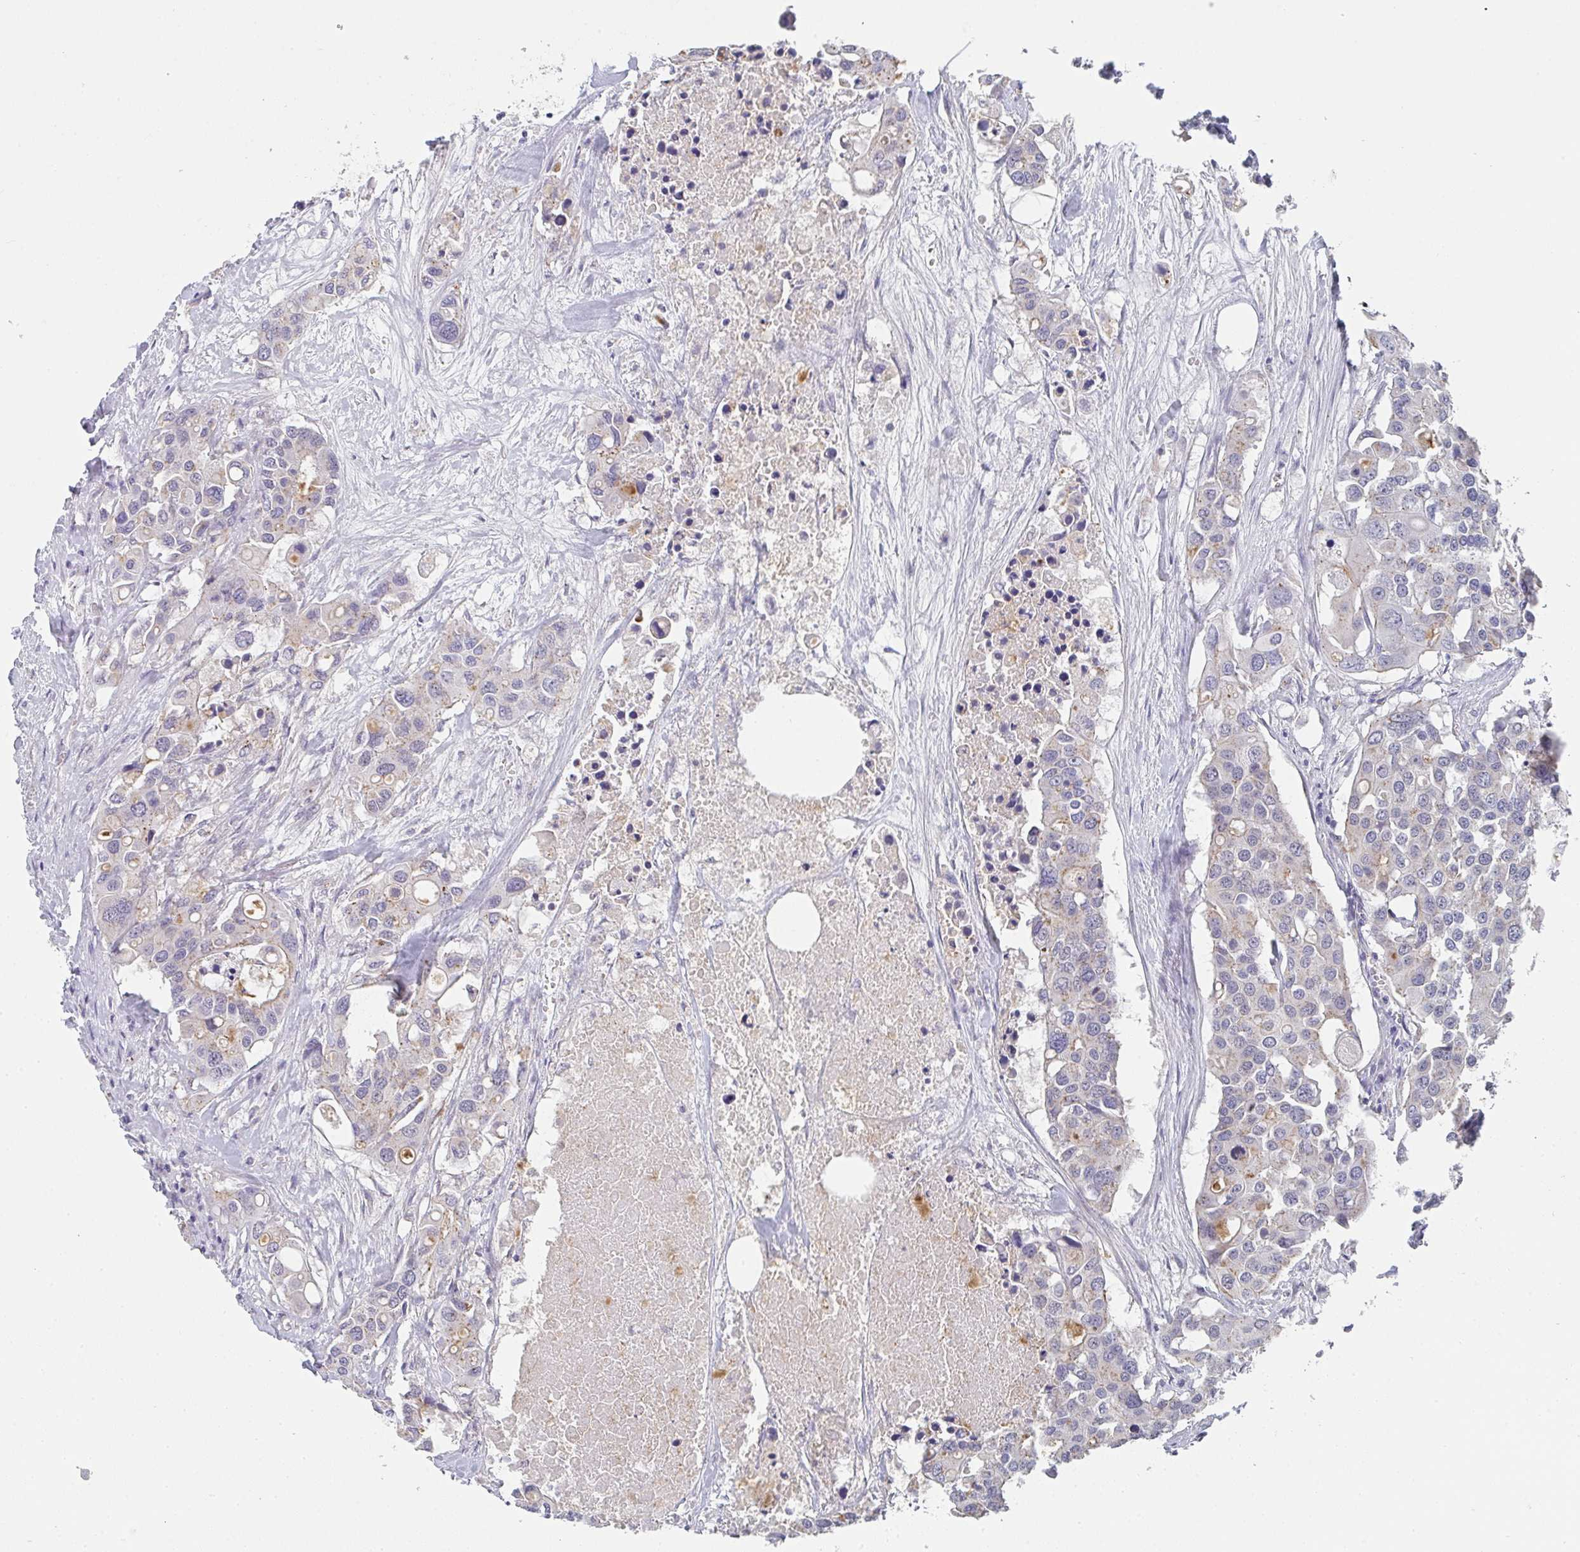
{"staining": {"intensity": "negative", "quantity": "none", "location": "none"}, "tissue": "colorectal cancer", "cell_type": "Tumor cells", "image_type": "cancer", "snomed": [{"axis": "morphology", "description": "Adenocarcinoma, NOS"}, {"axis": "topography", "description": "Colon"}], "caption": "An image of colorectal cancer stained for a protein exhibits no brown staining in tumor cells.", "gene": "CHMP5", "patient": {"sex": "male", "age": 77}}